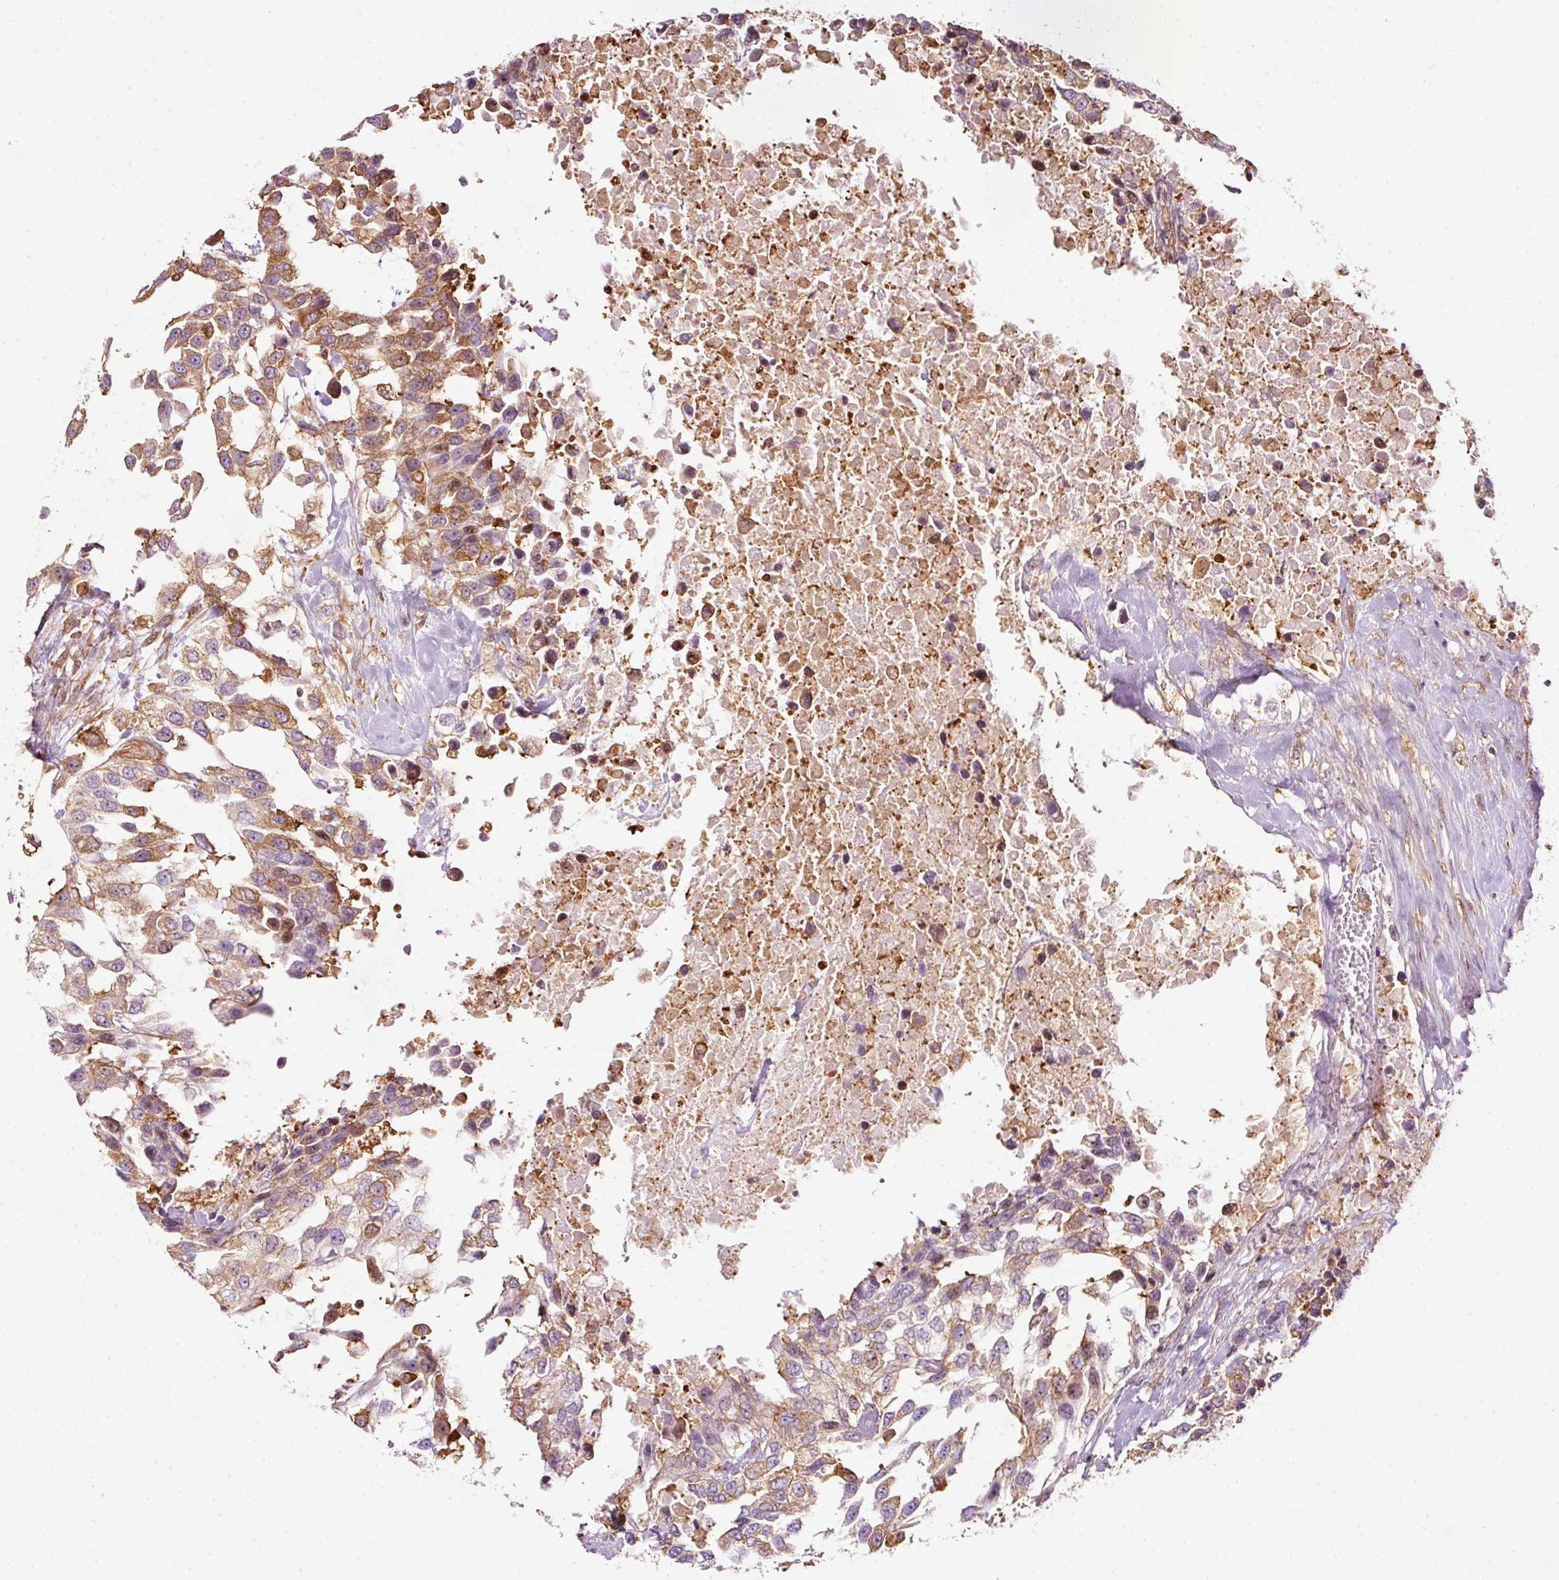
{"staining": {"intensity": "moderate", "quantity": ">75%", "location": "cytoplasmic/membranous"}, "tissue": "urothelial cancer", "cell_type": "Tumor cells", "image_type": "cancer", "snomed": [{"axis": "morphology", "description": "Urothelial carcinoma, High grade"}, {"axis": "topography", "description": "Urinary bladder"}], "caption": "This histopathology image shows IHC staining of urothelial cancer, with medium moderate cytoplasmic/membranous positivity in about >75% of tumor cells.", "gene": "SCNM1", "patient": {"sex": "female", "age": 80}}